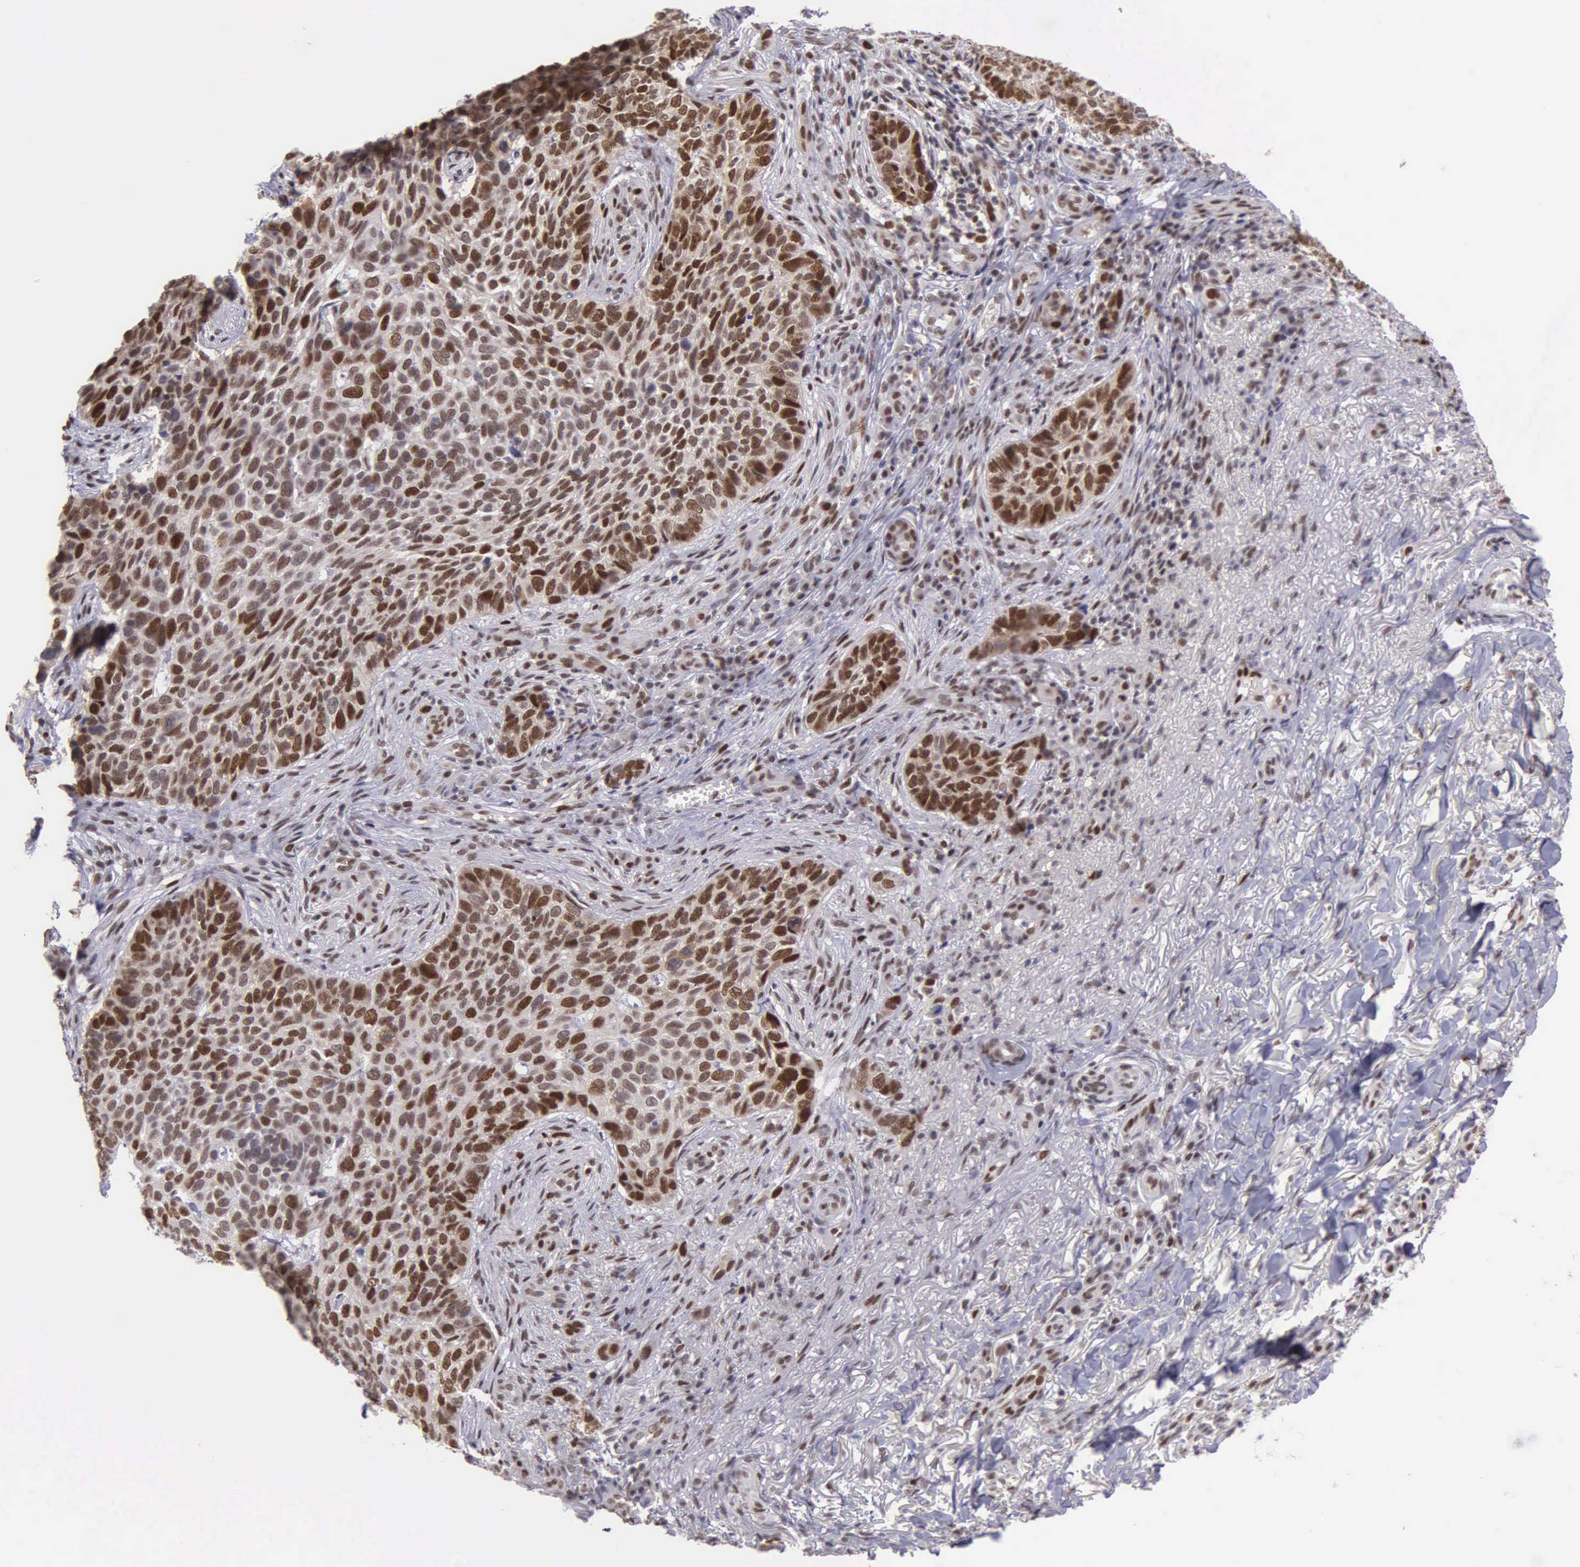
{"staining": {"intensity": "strong", "quantity": ">75%", "location": "cytoplasmic/membranous,nuclear"}, "tissue": "skin cancer", "cell_type": "Tumor cells", "image_type": "cancer", "snomed": [{"axis": "morphology", "description": "Basal cell carcinoma"}, {"axis": "topography", "description": "Skin"}], "caption": "Strong cytoplasmic/membranous and nuclear protein expression is appreciated in approximately >75% of tumor cells in skin cancer (basal cell carcinoma).", "gene": "UBR7", "patient": {"sex": "male", "age": 81}}